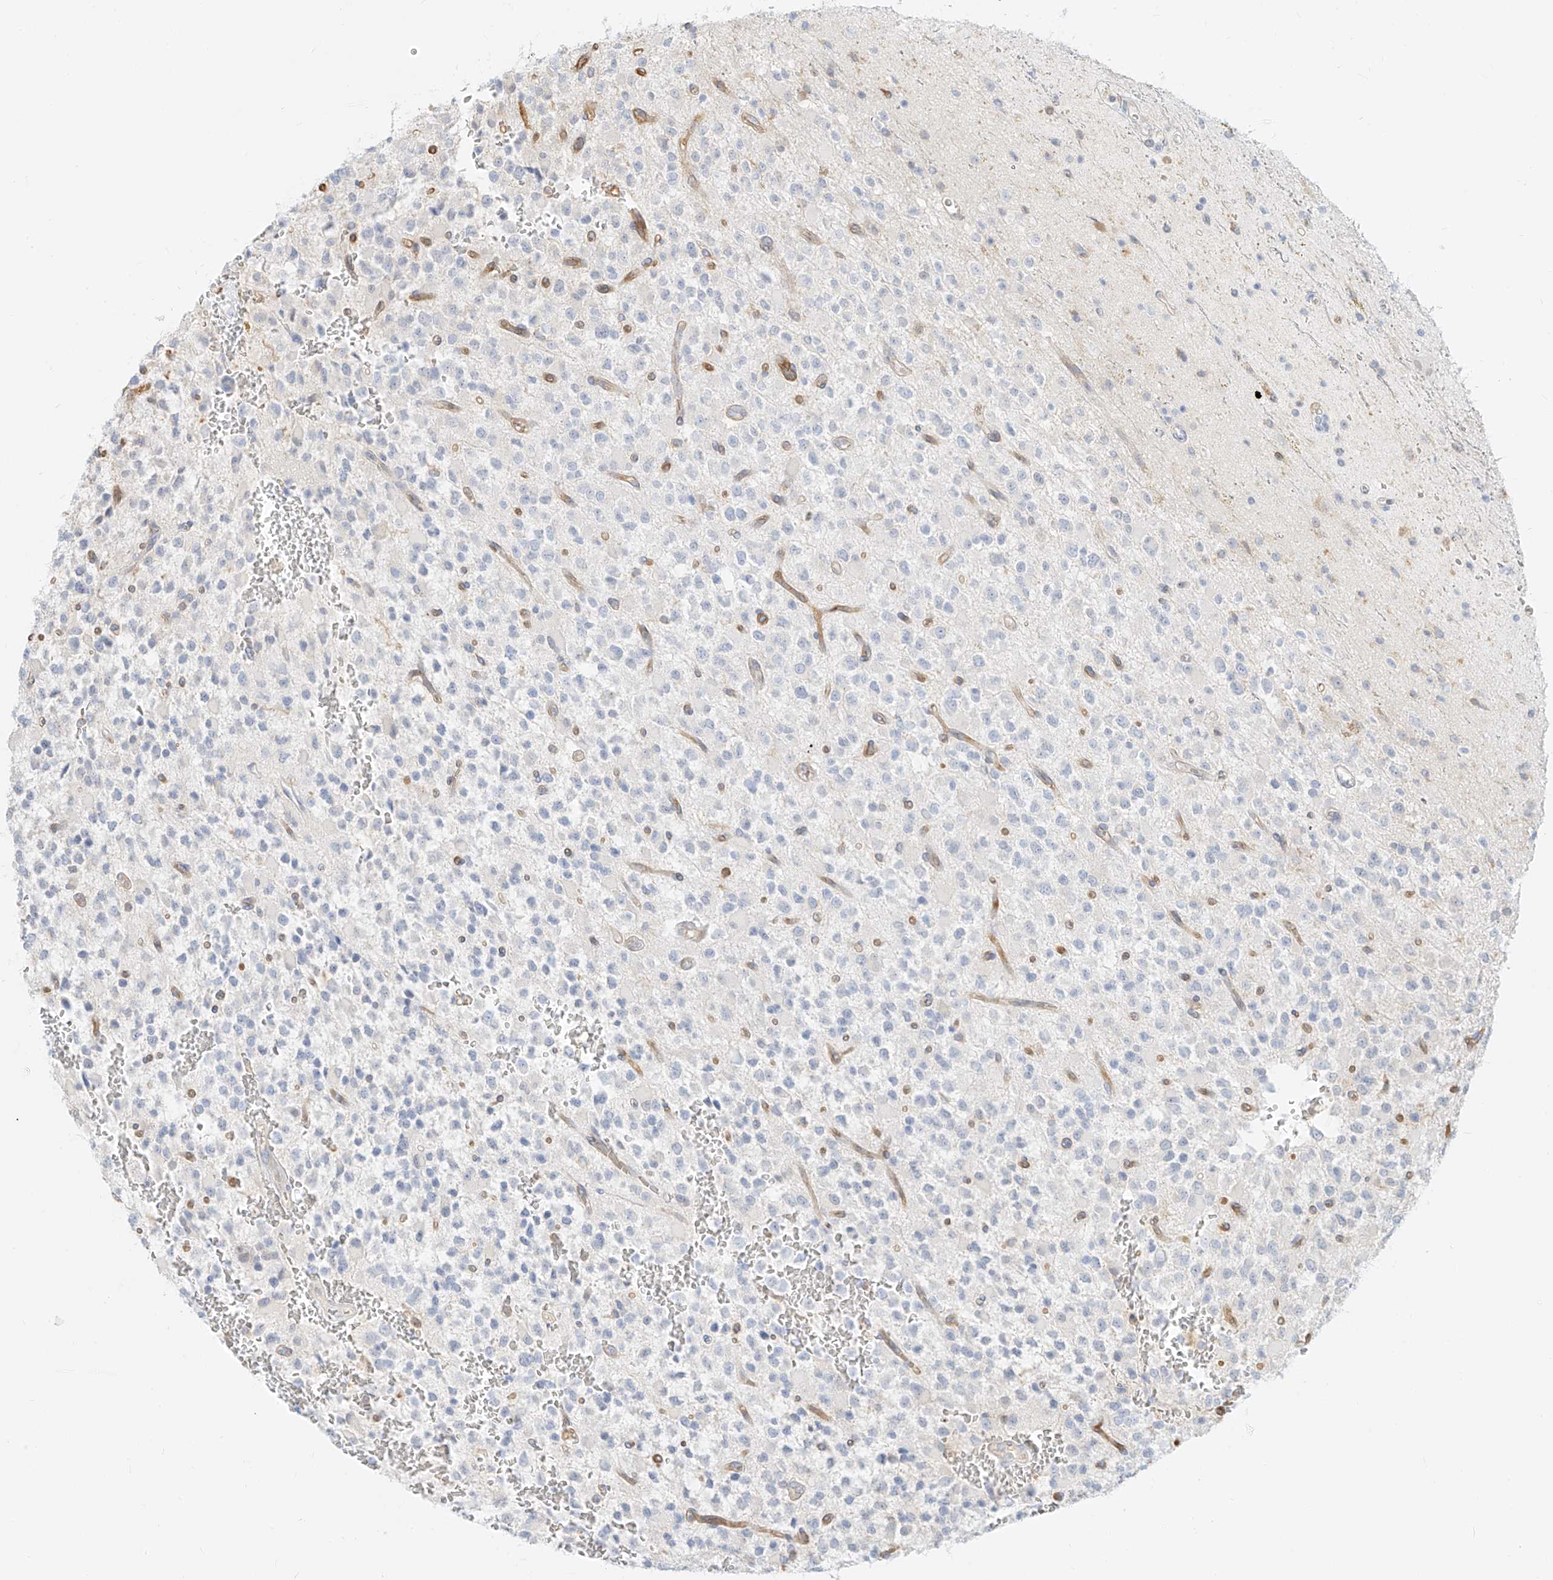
{"staining": {"intensity": "negative", "quantity": "none", "location": "none"}, "tissue": "glioma", "cell_type": "Tumor cells", "image_type": "cancer", "snomed": [{"axis": "morphology", "description": "Glioma, malignant, High grade"}, {"axis": "topography", "description": "Brain"}], "caption": "IHC histopathology image of glioma stained for a protein (brown), which demonstrates no staining in tumor cells.", "gene": "NHSL1", "patient": {"sex": "male", "age": 34}}